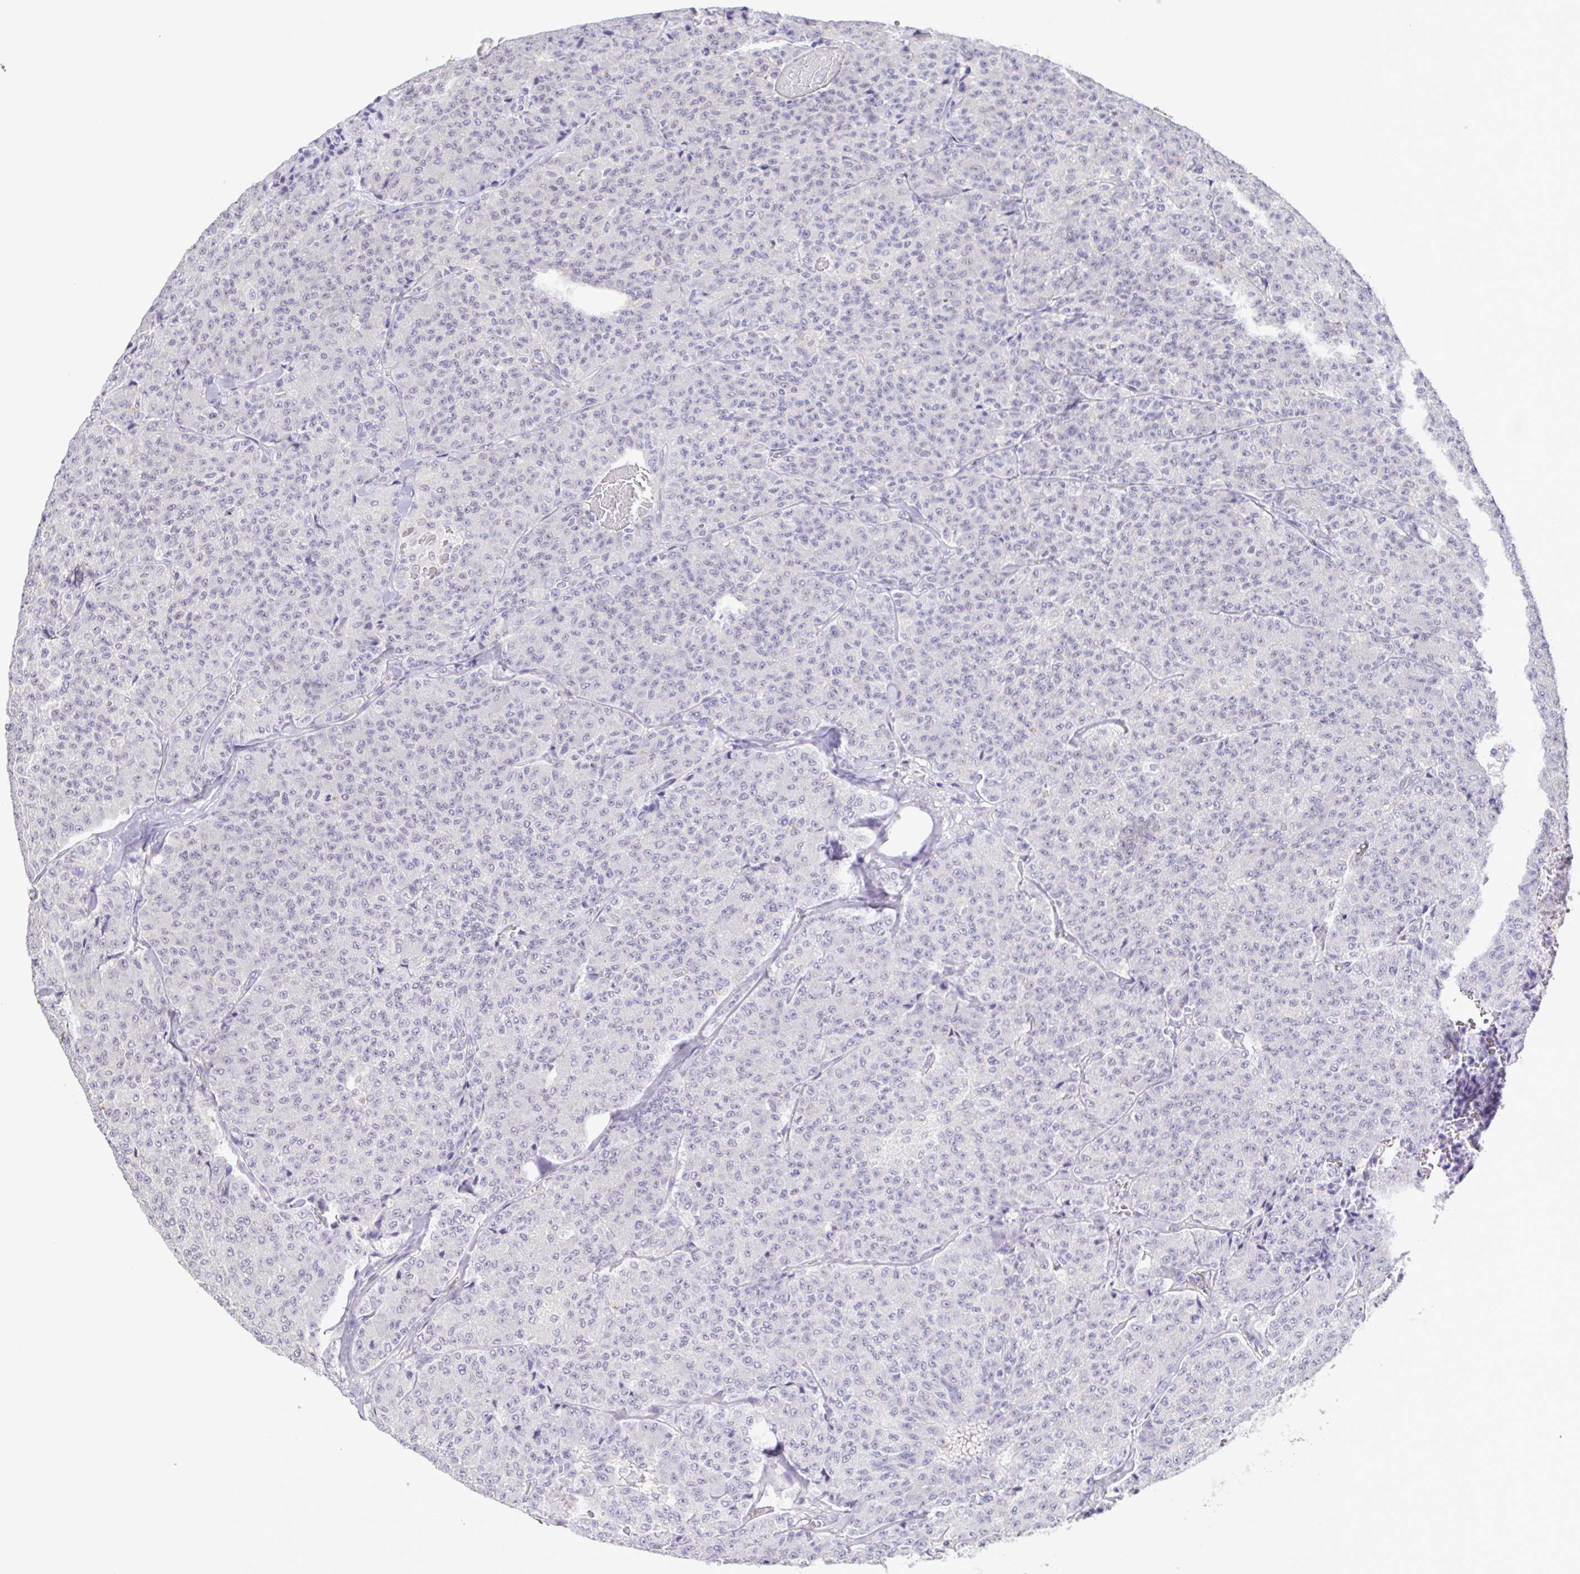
{"staining": {"intensity": "negative", "quantity": "none", "location": "none"}, "tissue": "carcinoid", "cell_type": "Tumor cells", "image_type": "cancer", "snomed": [{"axis": "morphology", "description": "Carcinoid, malignant, NOS"}, {"axis": "topography", "description": "Lung"}], "caption": "Carcinoid was stained to show a protein in brown. There is no significant positivity in tumor cells. Nuclei are stained in blue.", "gene": "CYP17A1", "patient": {"sex": "male", "age": 71}}